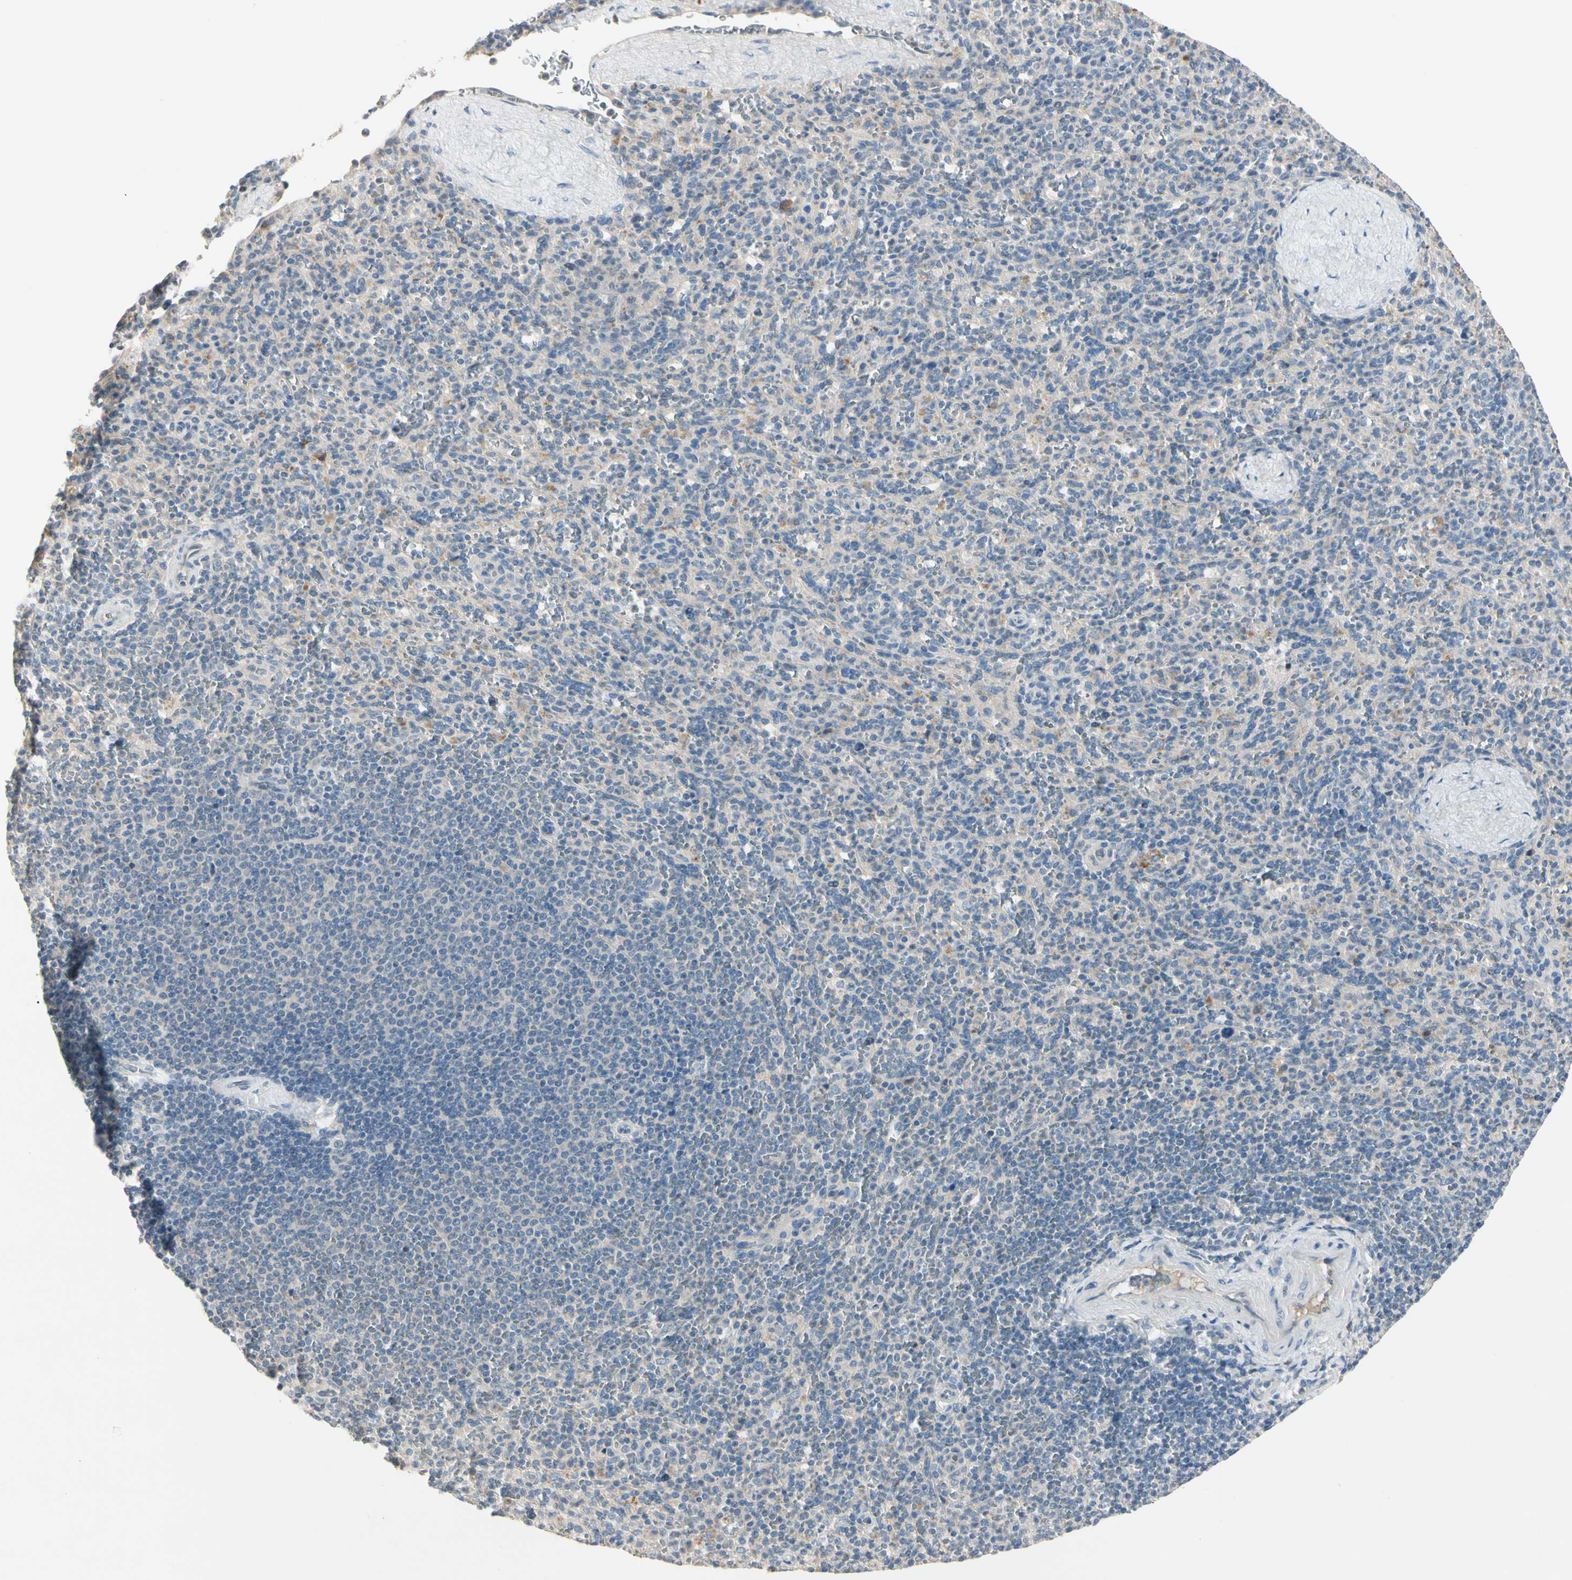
{"staining": {"intensity": "negative", "quantity": "none", "location": "none"}, "tissue": "spleen", "cell_type": "Cells in red pulp", "image_type": "normal", "snomed": [{"axis": "morphology", "description": "Normal tissue, NOS"}, {"axis": "topography", "description": "Spleen"}], "caption": "This is an immunohistochemistry (IHC) histopathology image of normal spleen. There is no staining in cells in red pulp.", "gene": "PRSS21", "patient": {"sex": "male", "age": 36}}